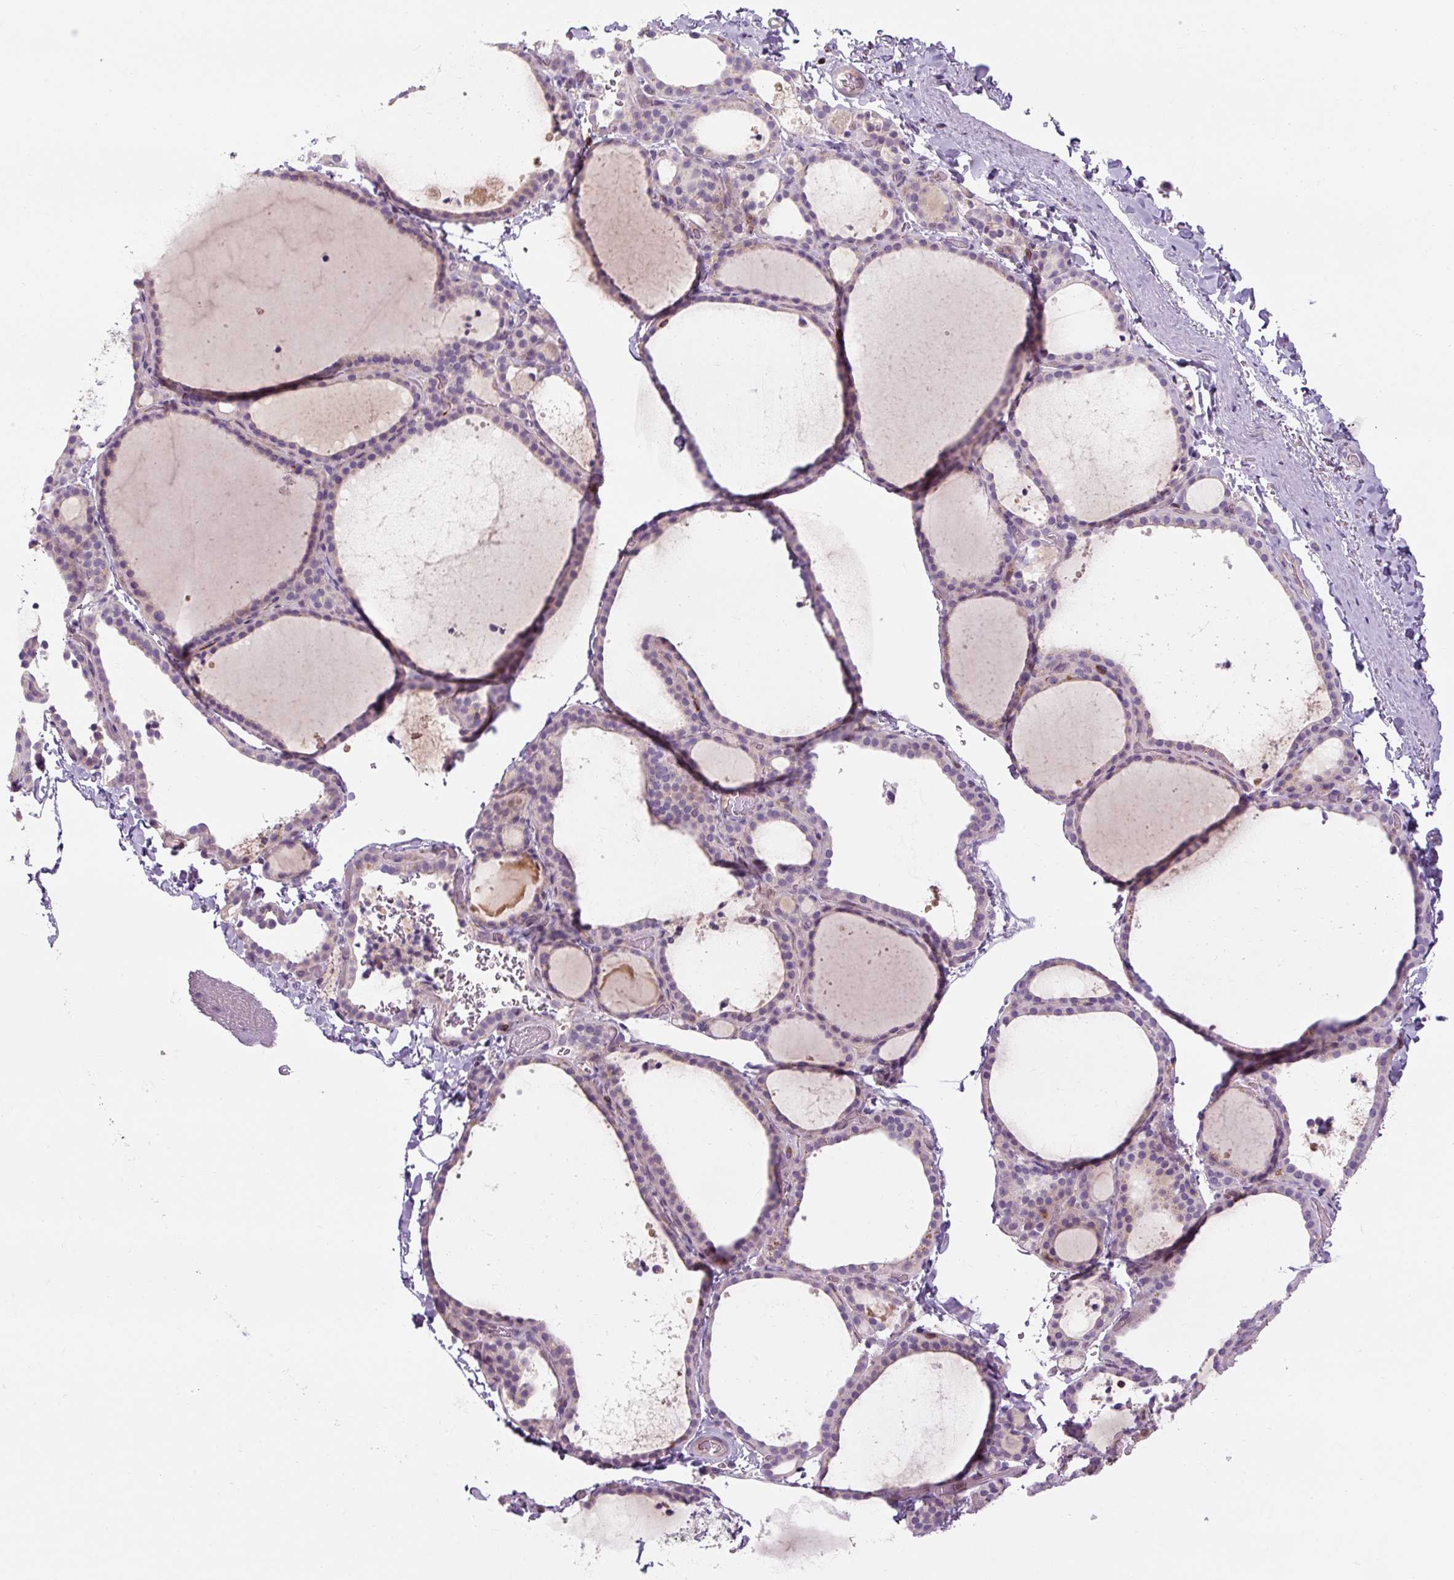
{"staining": {"intensity": "negative", "quantity": "none", "location": "none"}, "tissue": "thyroid gland", "cell_type": "Glandular cells", "image_type": "normal", "snomed": [{"axis": "morphology", "description": "Normal tissue, NOS"}, {"axis": "topography", "description": "Thyroid gland"}], "caption": "Immunohistochemical staining of benign thyroid gland exhibits no significant positivity in glandular cells.", "gene": "TIGD2", "patient": {"sex": "female", "age": 22}}